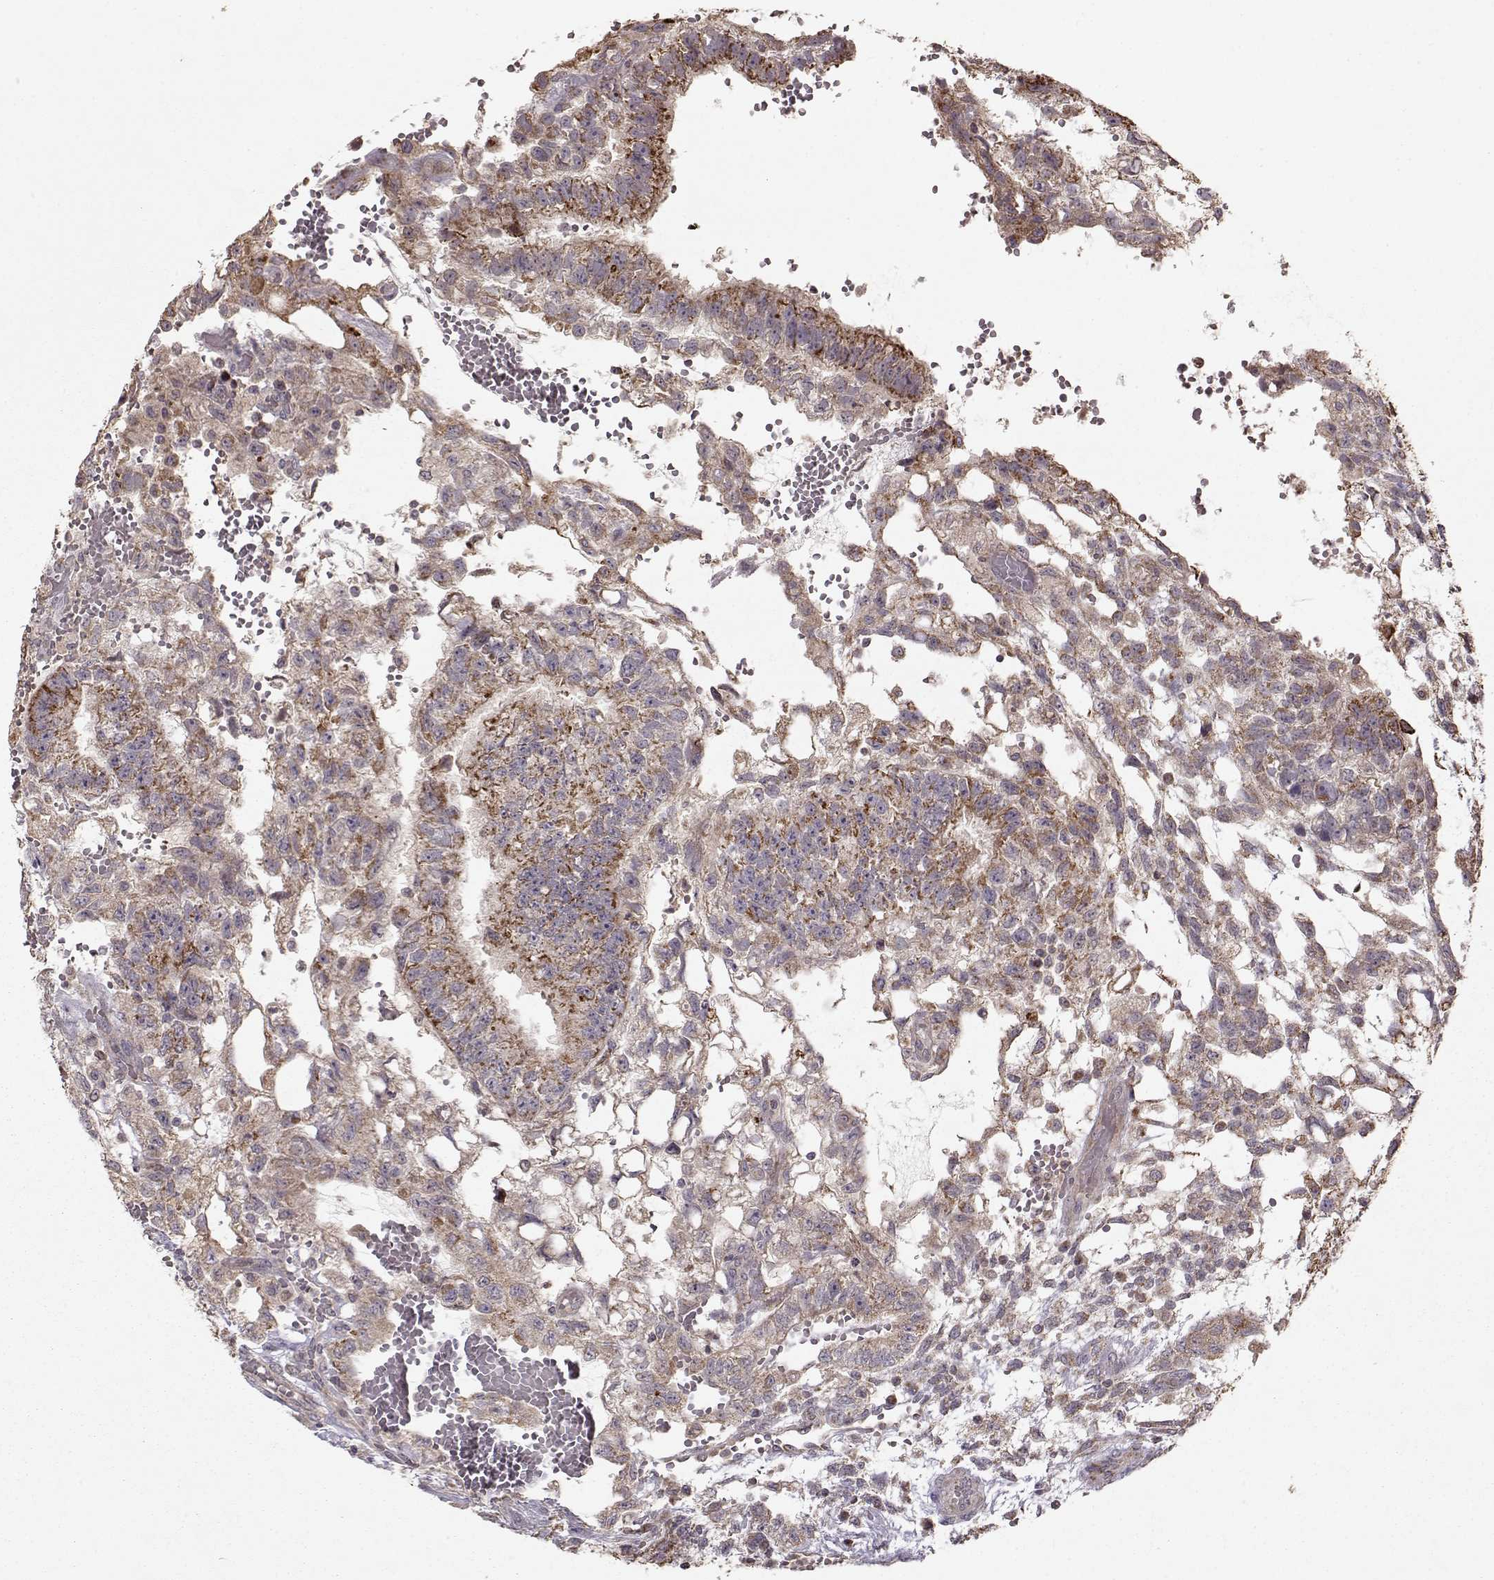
{"staining": {"intensity": "strong", "quantity": ">75%", "location": "cytoplasmic/membranous"}, "tissue": "testis cancer", "cell_type": "Tumor cells", "image_type": "cancer", "snomed": [{"axis": "morphology", "description": "Carcinoma, Embryonal, NOS"}, {"axis": "topography", "description": "Testis"}], "caption": "Human testis embryonal carcinoma stained with a brown dye reveals strong cytoplasmic/membranous positive staining in approximately >75% of tumor cells.", "gene": "CMTM3", "patient": {"sex": "male", "age": 32}}